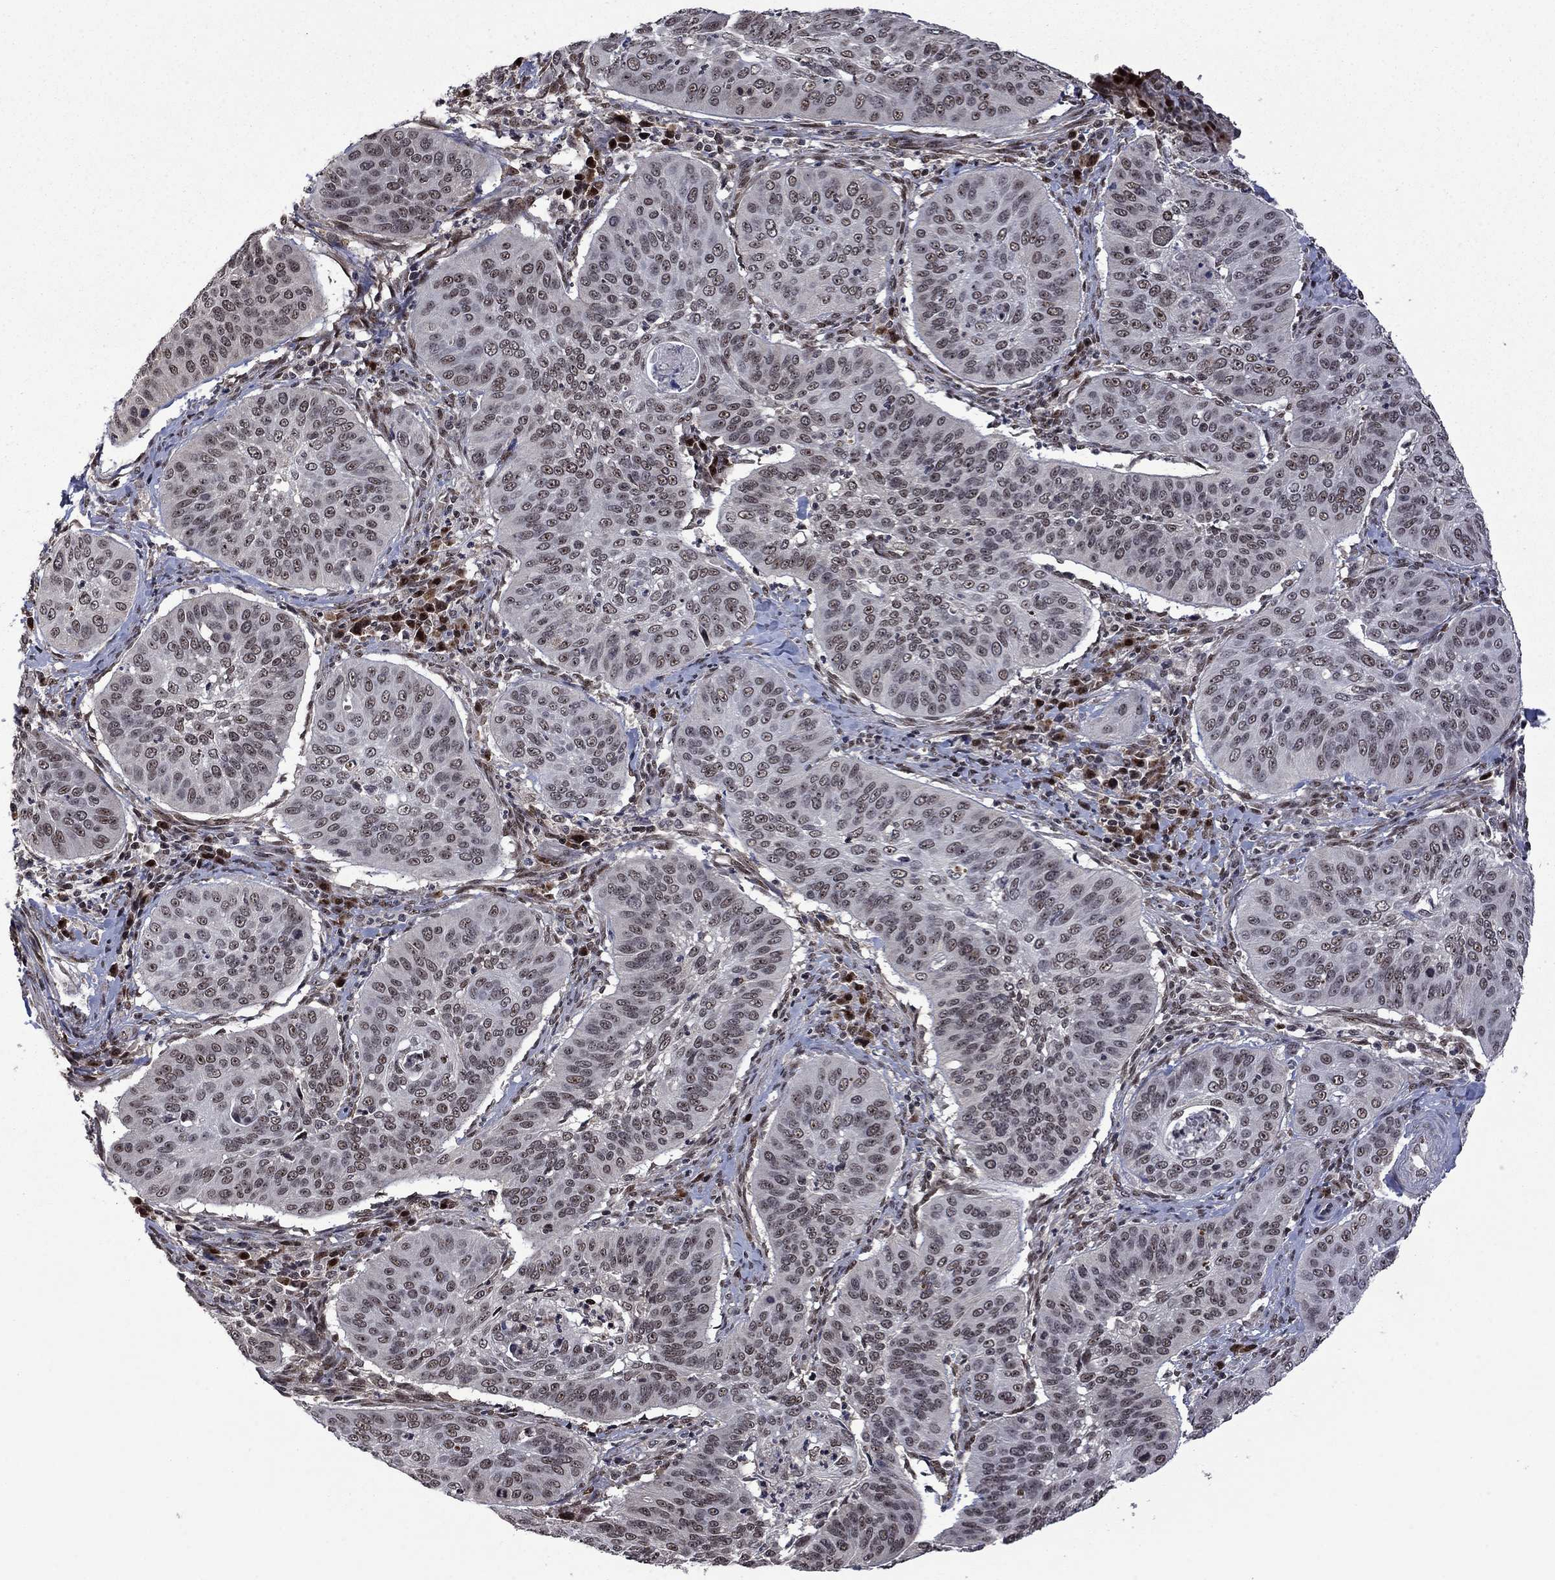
{"staining": {"intensity": "negative", "quantity": "none", "location": "none"}, "tissue": "cervical cancer", "cell_type": "Tumor cells", "image_type": "cancer", "snomed": [{"axis": "morphology", "description": "Normal tissue, NOS"}, {"axis": "morphology", "description": "Squamous cell carcinoma, NOS"}, {"axis": "topography", "description": "Cervix"}], "caption": "Immunohistochemical staining of human squamous cell carcinoma (cervical) shows no significant expression in tumor cells.", "gene": "FBL", "patient": {"sex": "female", "age": 39}}